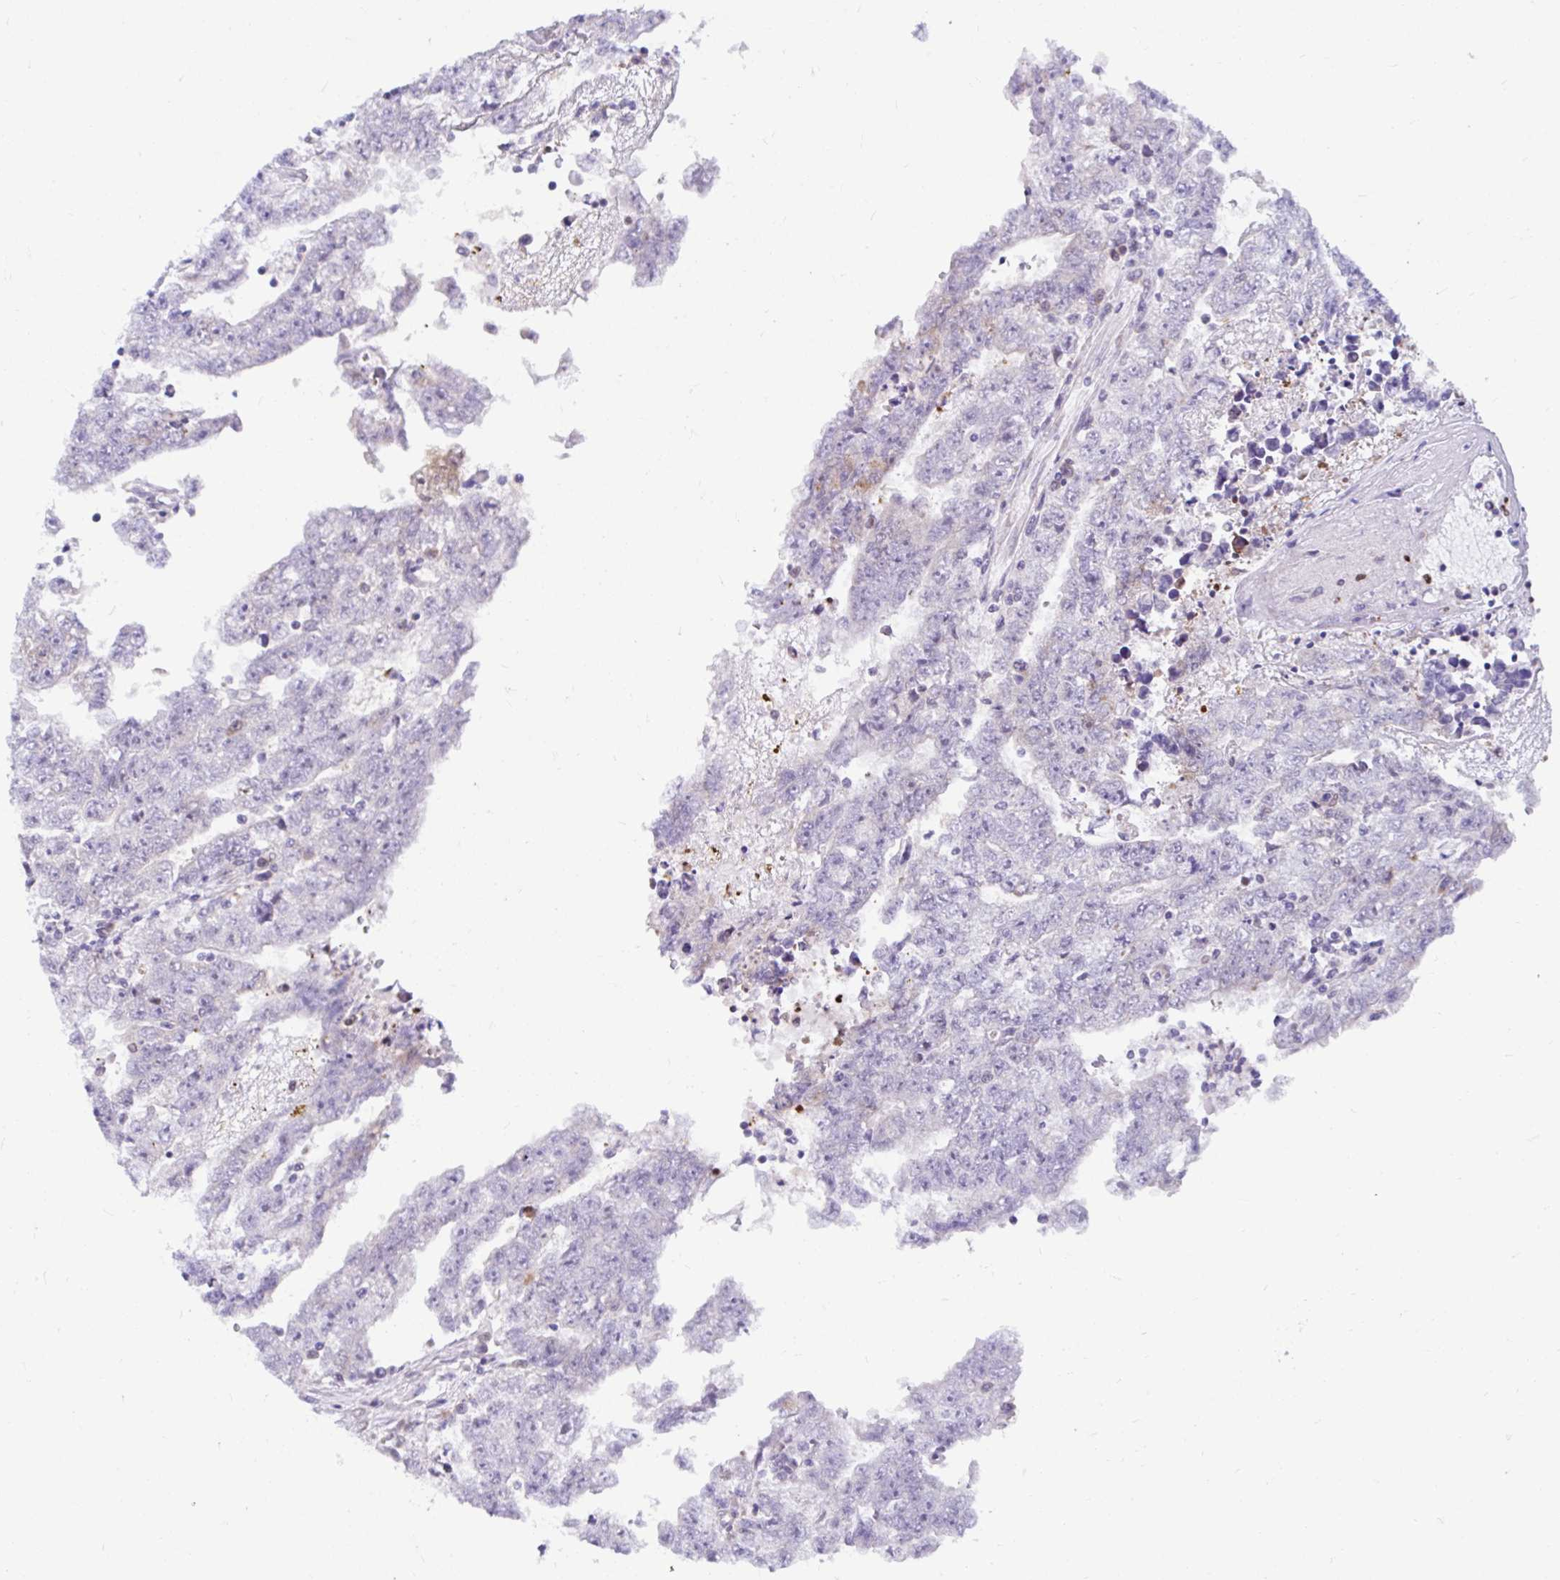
{"staining": {"intensity": "negative", "quantity": "none", "location": "none"}, "tissue": "testis cancer", "cell_type": "Tumor cells", "image_type": "cancer", "snomed": [{"axis": "morphology", "description": "Carcinoma, Embryonal, NOS"}, {"axis": "topography", "description": "Testis"}], "caption": "There is no significant expression in tumor cells of testis embryonal carcinoma.", "gene": "PIN4", "patient": {"sex": "male", "age": 25}}